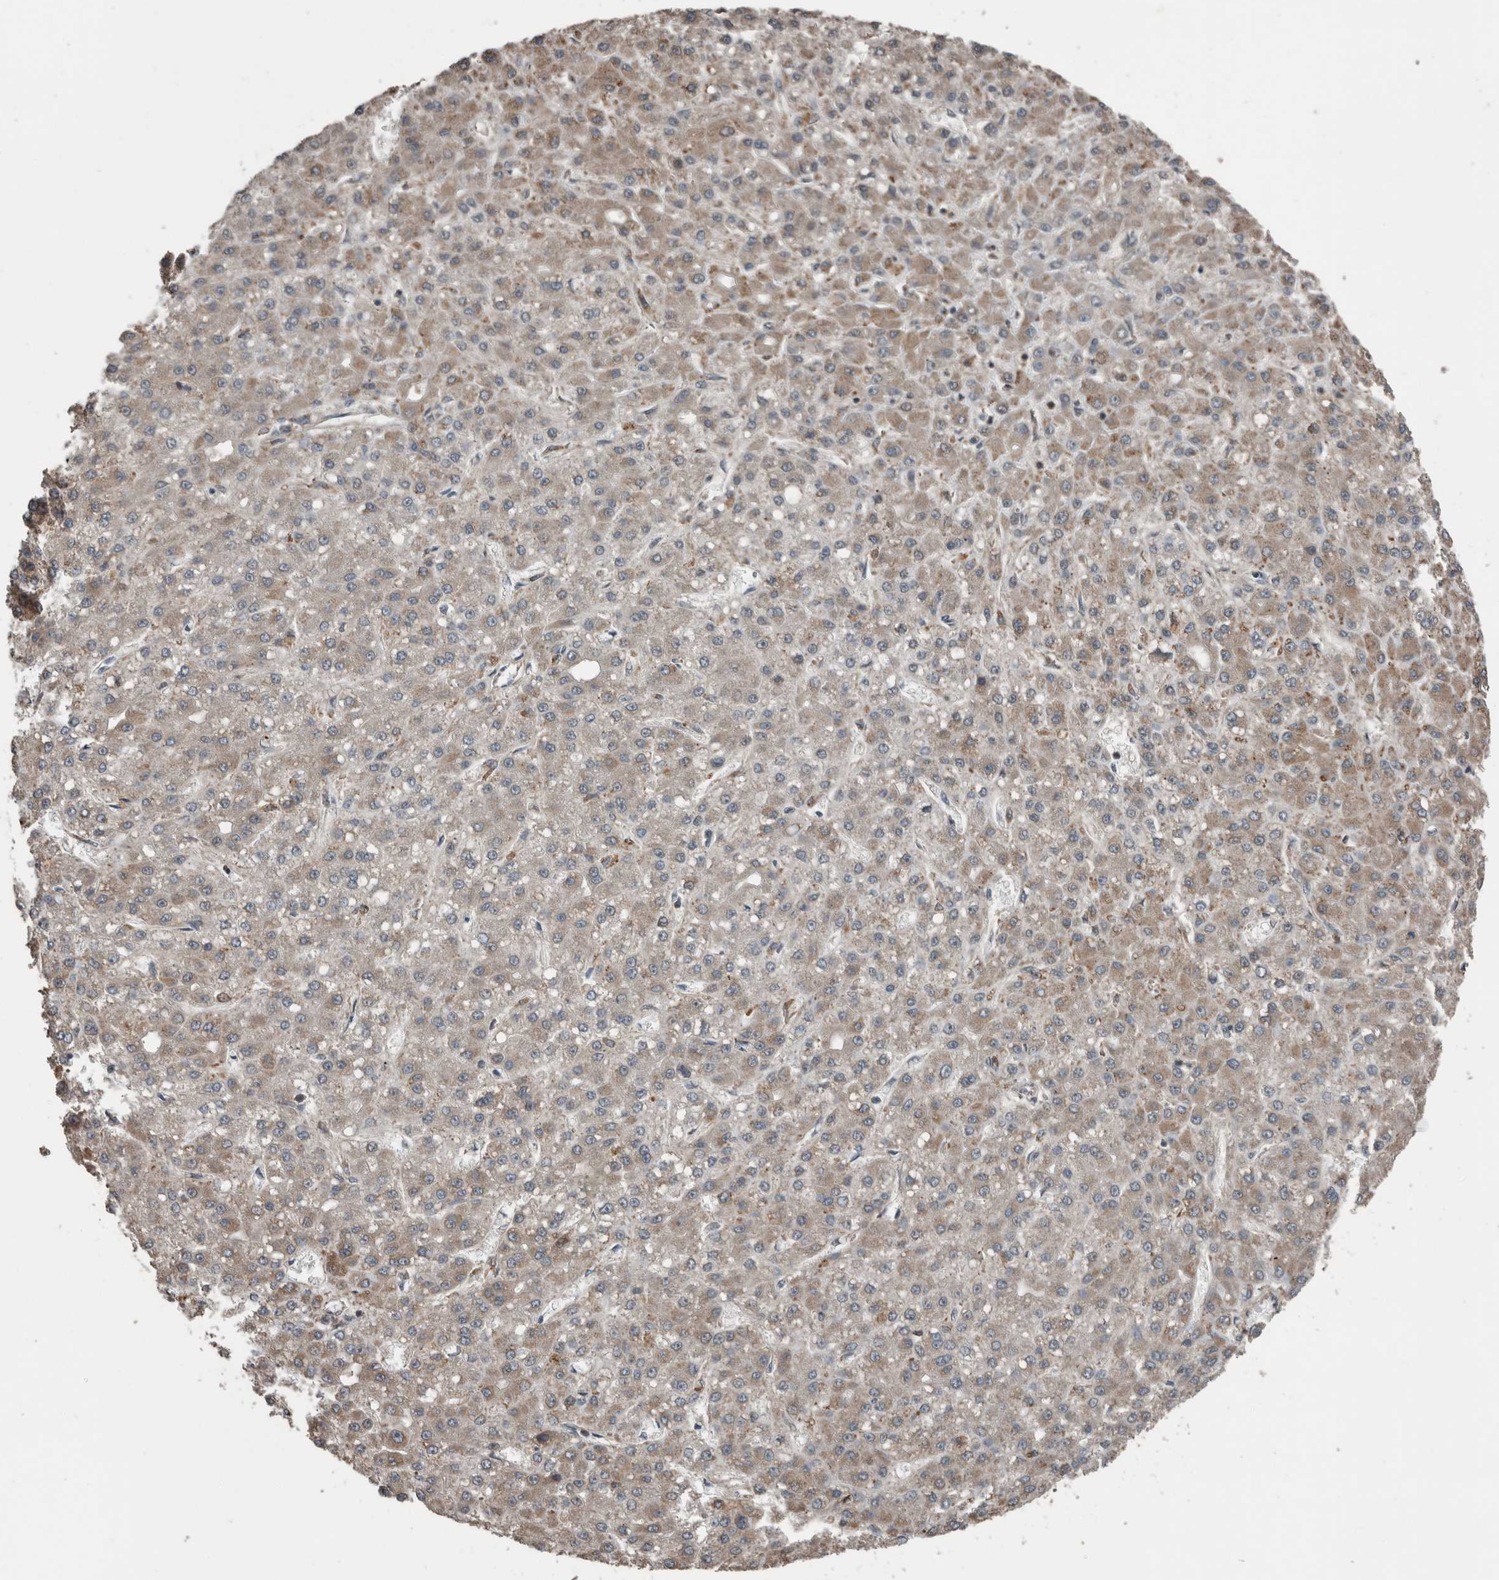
{"staining": {"intensity": "weak", "quantity": ">75%", "location": "cytoplasmic/membranous"}, "tissue": "liver cancer", "cell_type": "Tumor cells", "image_type": "cancer", "snomed": [{"axis": "morphology", "description": "Carcinoma, Hepatocellular, NOS"}, {"axis": "topography", "description": "Liver"}], "caption": "The photomicrograph shows immunohistochemical staining of liver cancer (hepatocellular carcinoma). There is weak cytoplasmic/membranous positivity is appreciated in about >75% of tumor cells.", "gene": "RIOK3", "patient": {"sex": "male", "age": 67}}